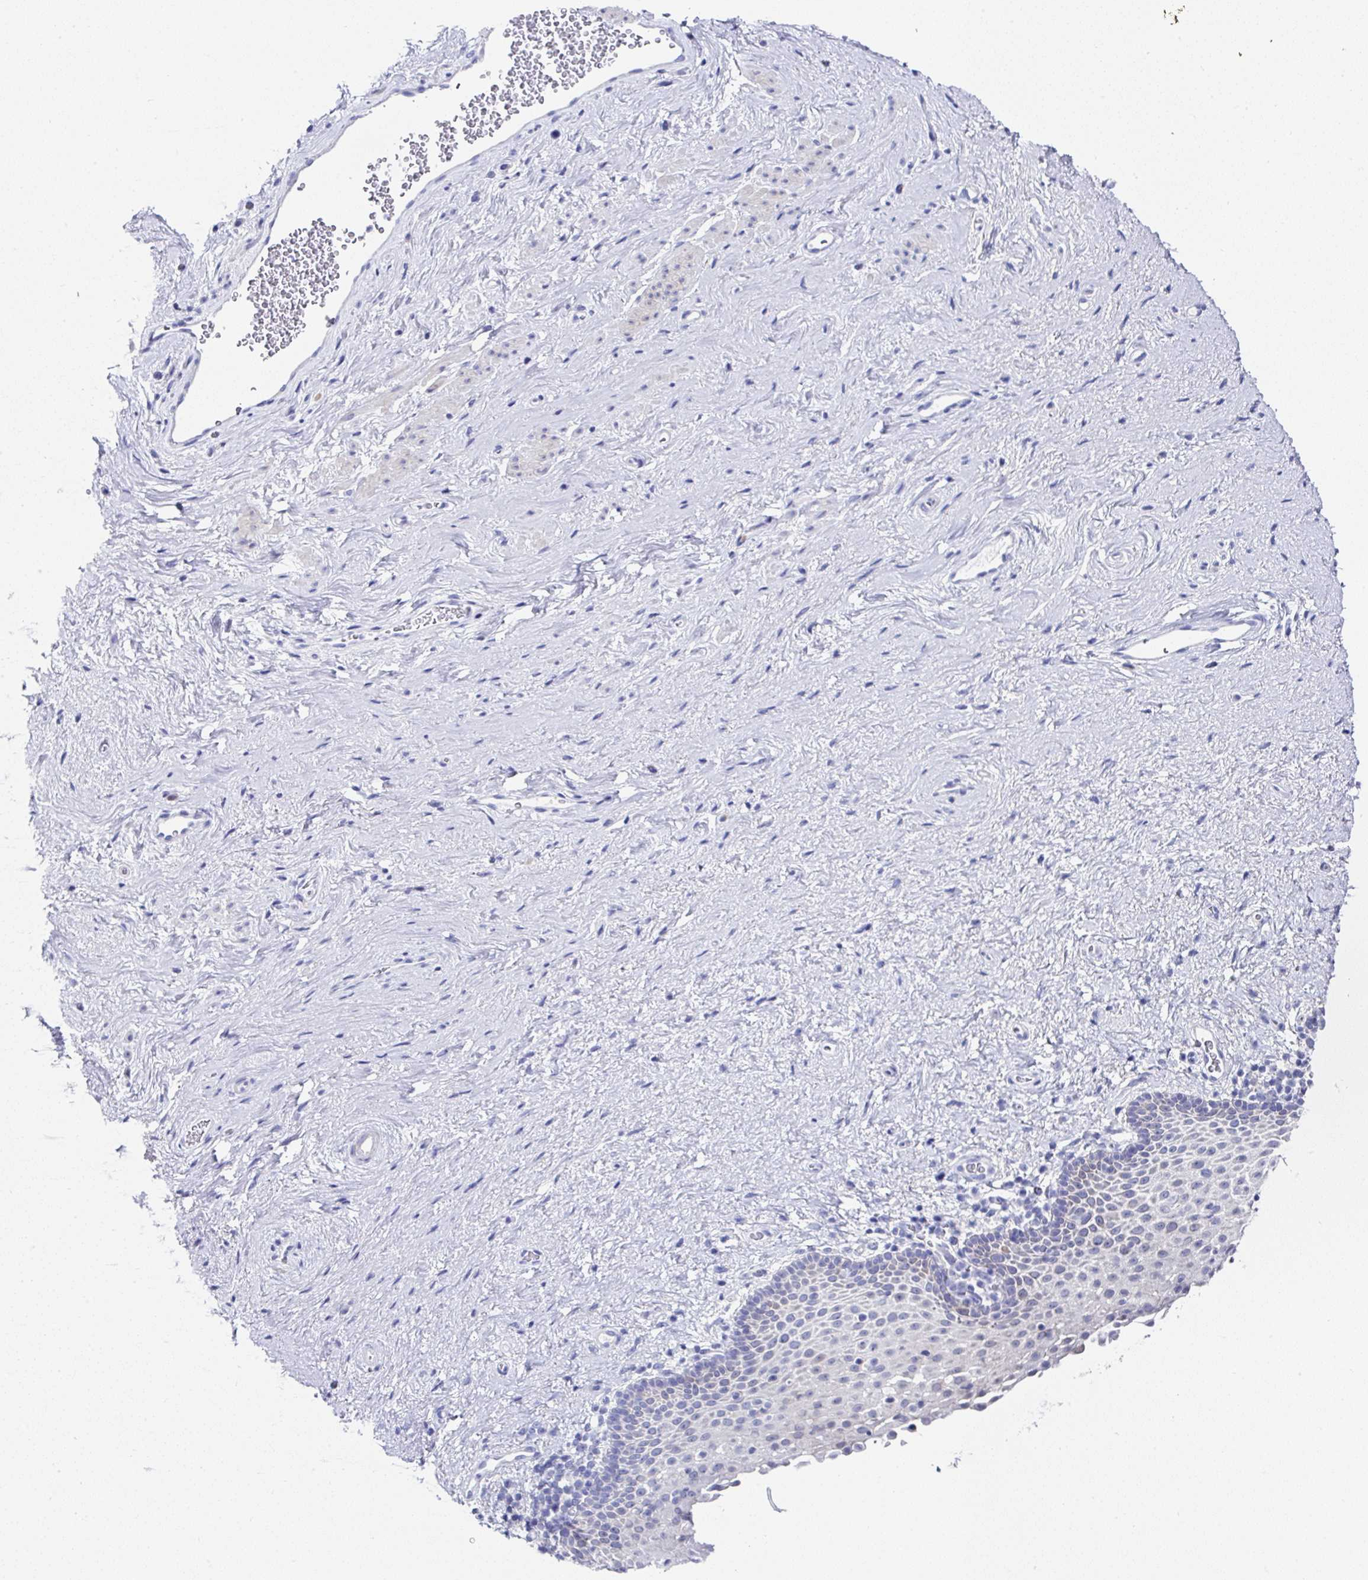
{"staining": {"intensity": "negative", "quantity": "none", "location": "none"}, "tissue": "vagina", "cell_type": "Squamous epithelial cells", "image_type": "normal", "snomed": [{"axis": "morphology", "description": "Normal tissue, NOS"}, {"axis": "topography", "description": "Vagina"}], "caption": "DAB immunohistochemical staining of benign human vagina reveals no significant expression in squamous epithelial cells.", "gene": "UGT3A1", "patient": {"sex": "female", "age": 61}}